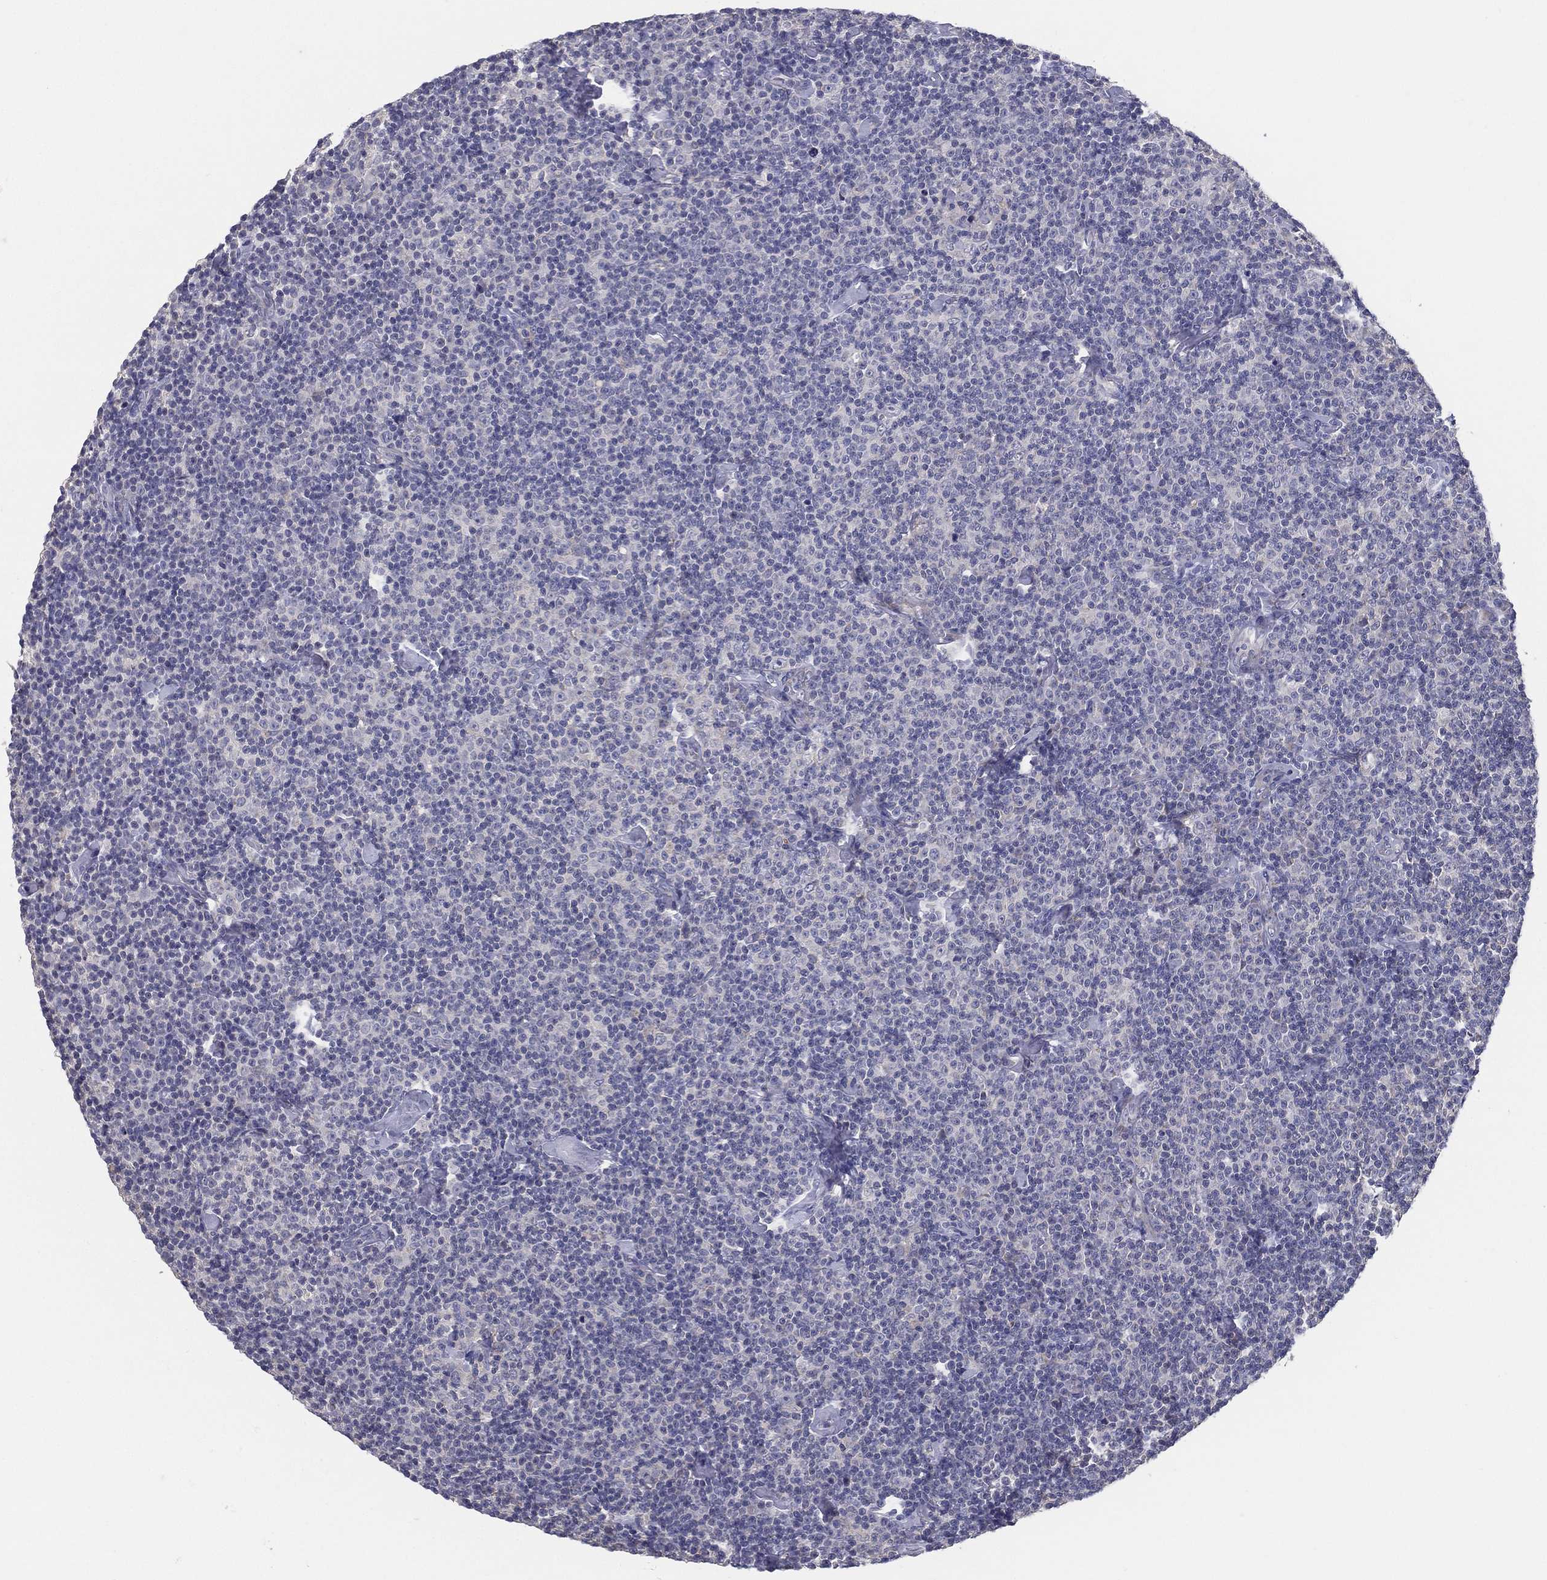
{"staining": {"intensity": "negative", "quantity": "none", "location": "none"}, "tissue": "lymphoma", "cell_type": "Tumor cells", "image_type": "cancer", "snomed": [{"axis": "morphology", "description": "Malignant lymphoma, non-Hodgkin's type, Low grade"}, {"axis": "topography", "description": "Lymph node"}], "caption": "Malignant lymphoma, non-Hodgkin's type (low-grade) was stained to show a protein in brown. There is no significant expression in tumor cells.", "gene": "PCSK1", "patient": {"sex": "male", "age": 81}}